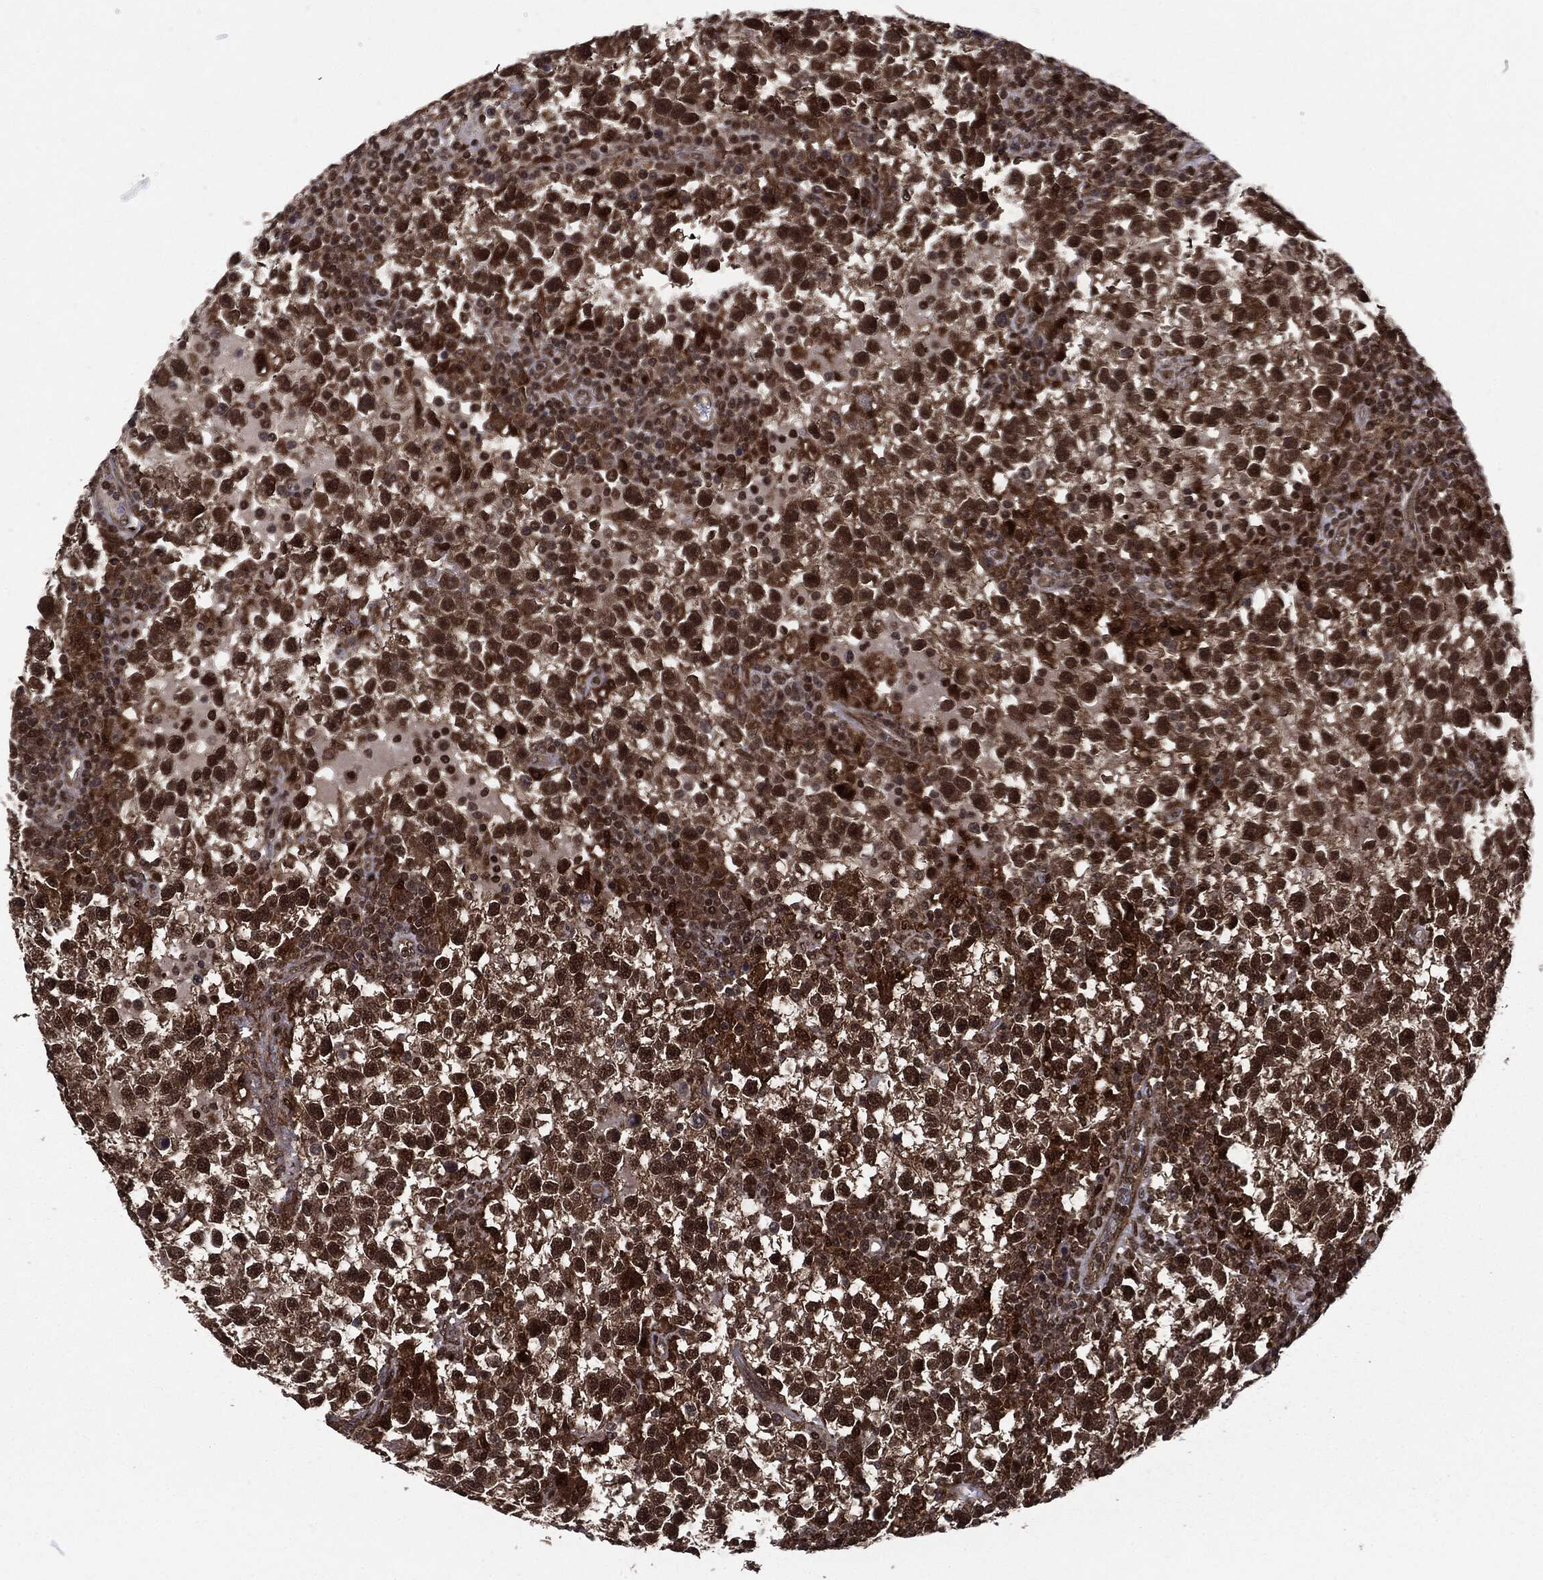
{"staining": {"intensity": "strong", "quantity": ">75%", "location": "cytoplasmic/membranous,nuclear"}, "tissue": "testis cancer", "cell_type": "Tumor cells", "image_type": "cancer", "snomed": [{"axis": "morphology", "description": "Seminoma, NOS"}, {"axis": "topography", "description": "Testis"}], "caption": "The immunohistochemical stain labels strong cytoplasmic/membranous and nuclear positivity in tumor cells of testis seminoma tissue. (DAB = brown stain, brightfield microscopy at high magnification).", "gene": "PTPA", "patient": {"sex": "male", "age": 47}}